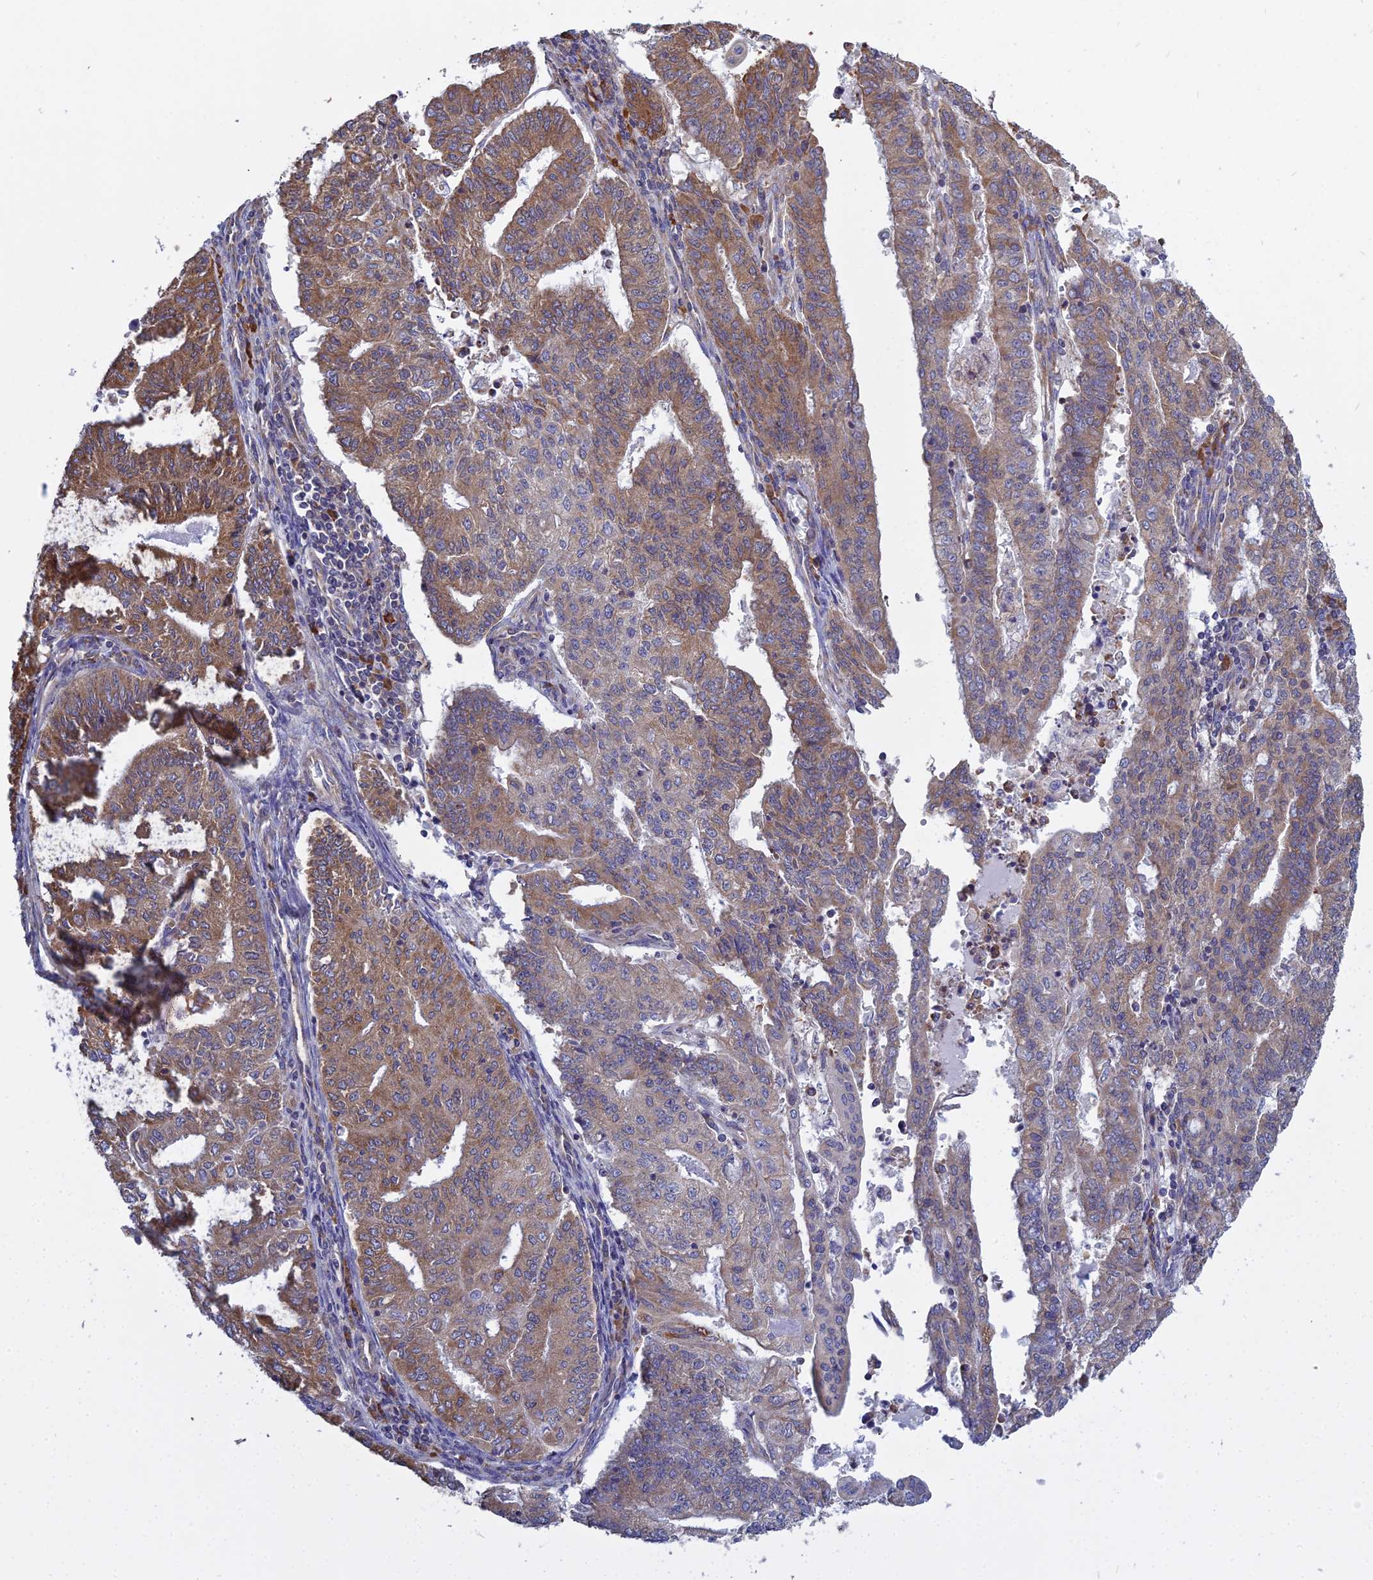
{"staining": {"intensity": "moderate", "quantity": ">75%", "location": "cytoplasmic/membranous"}, "tissue": "endometrial cancer", "cell_type": "Tumor cells", "image_type": "cancer", "snomed": [{"axis": "morphology", "description": "Adenocarcinoma, NOS"}, {"axis": "topography", "description": "Endometrium"}], "caption": "Human adenocarcinoma (endometrial) stained for a protein (brown) exhibits moderate cytoplasmic/membranous positive expression in about >75% of tumor cells.", "gene": "KIAA1143", "patient": {"sex": "female", "age": 59}}